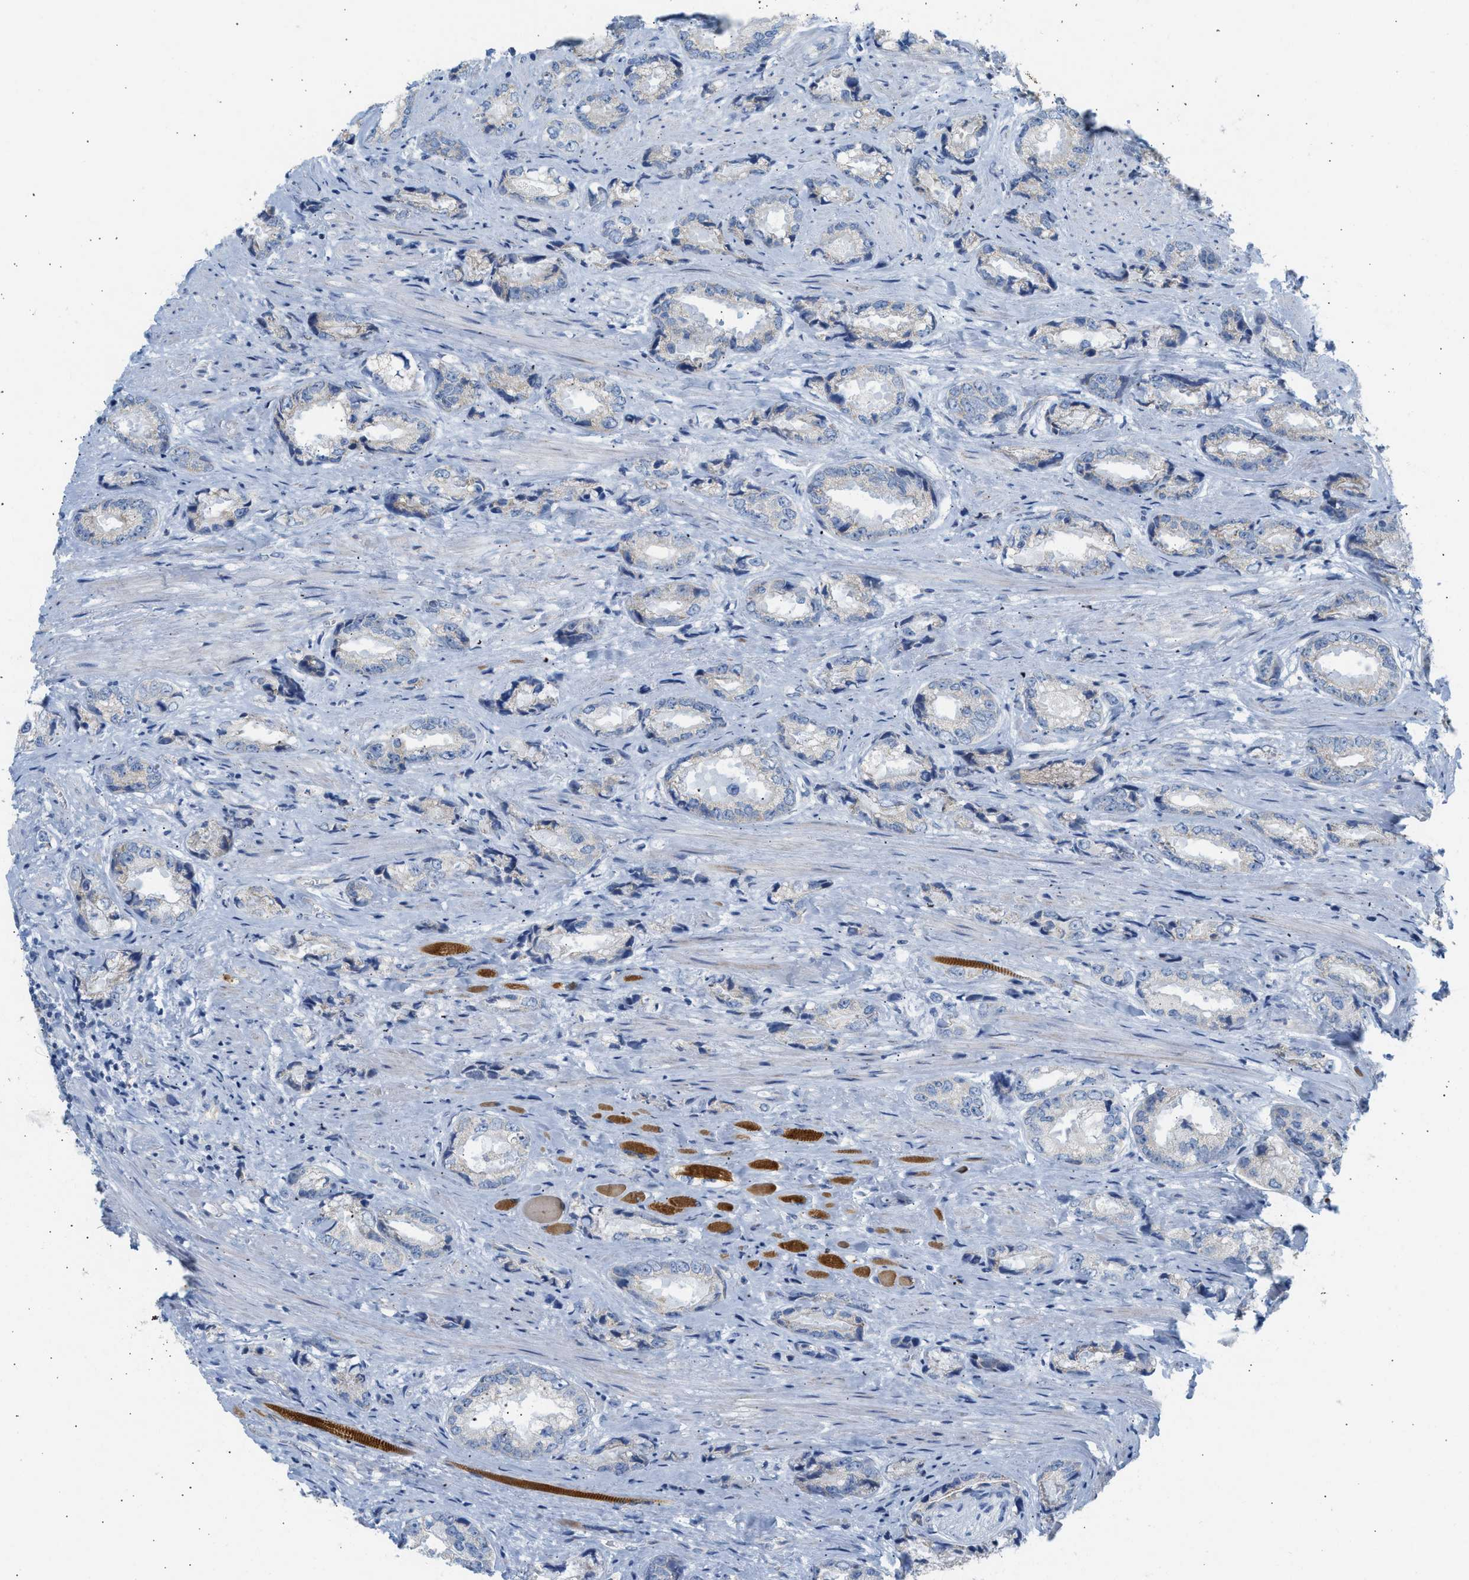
{"staining": {"intensity": "weak", "quantity": "<25%", "location": "cytoplasmic/membranous"}, "tissue": "prostate cancer", "cell_type": "Tumor cells", "image_type": "cancer", "snomed": [{"axis": "morphology", "description": "Adenocarcinoma, High grade"}, {"axis": "topography", "description": "Prostate"}], "caption": "Tumor cells are negative for protein expression in human prostate cancer. (Immunohistochemistry, brightfield microscopy, high magnification).", "gene": "NDUFS8", "patient": {"sex": "male", "age": 61}}